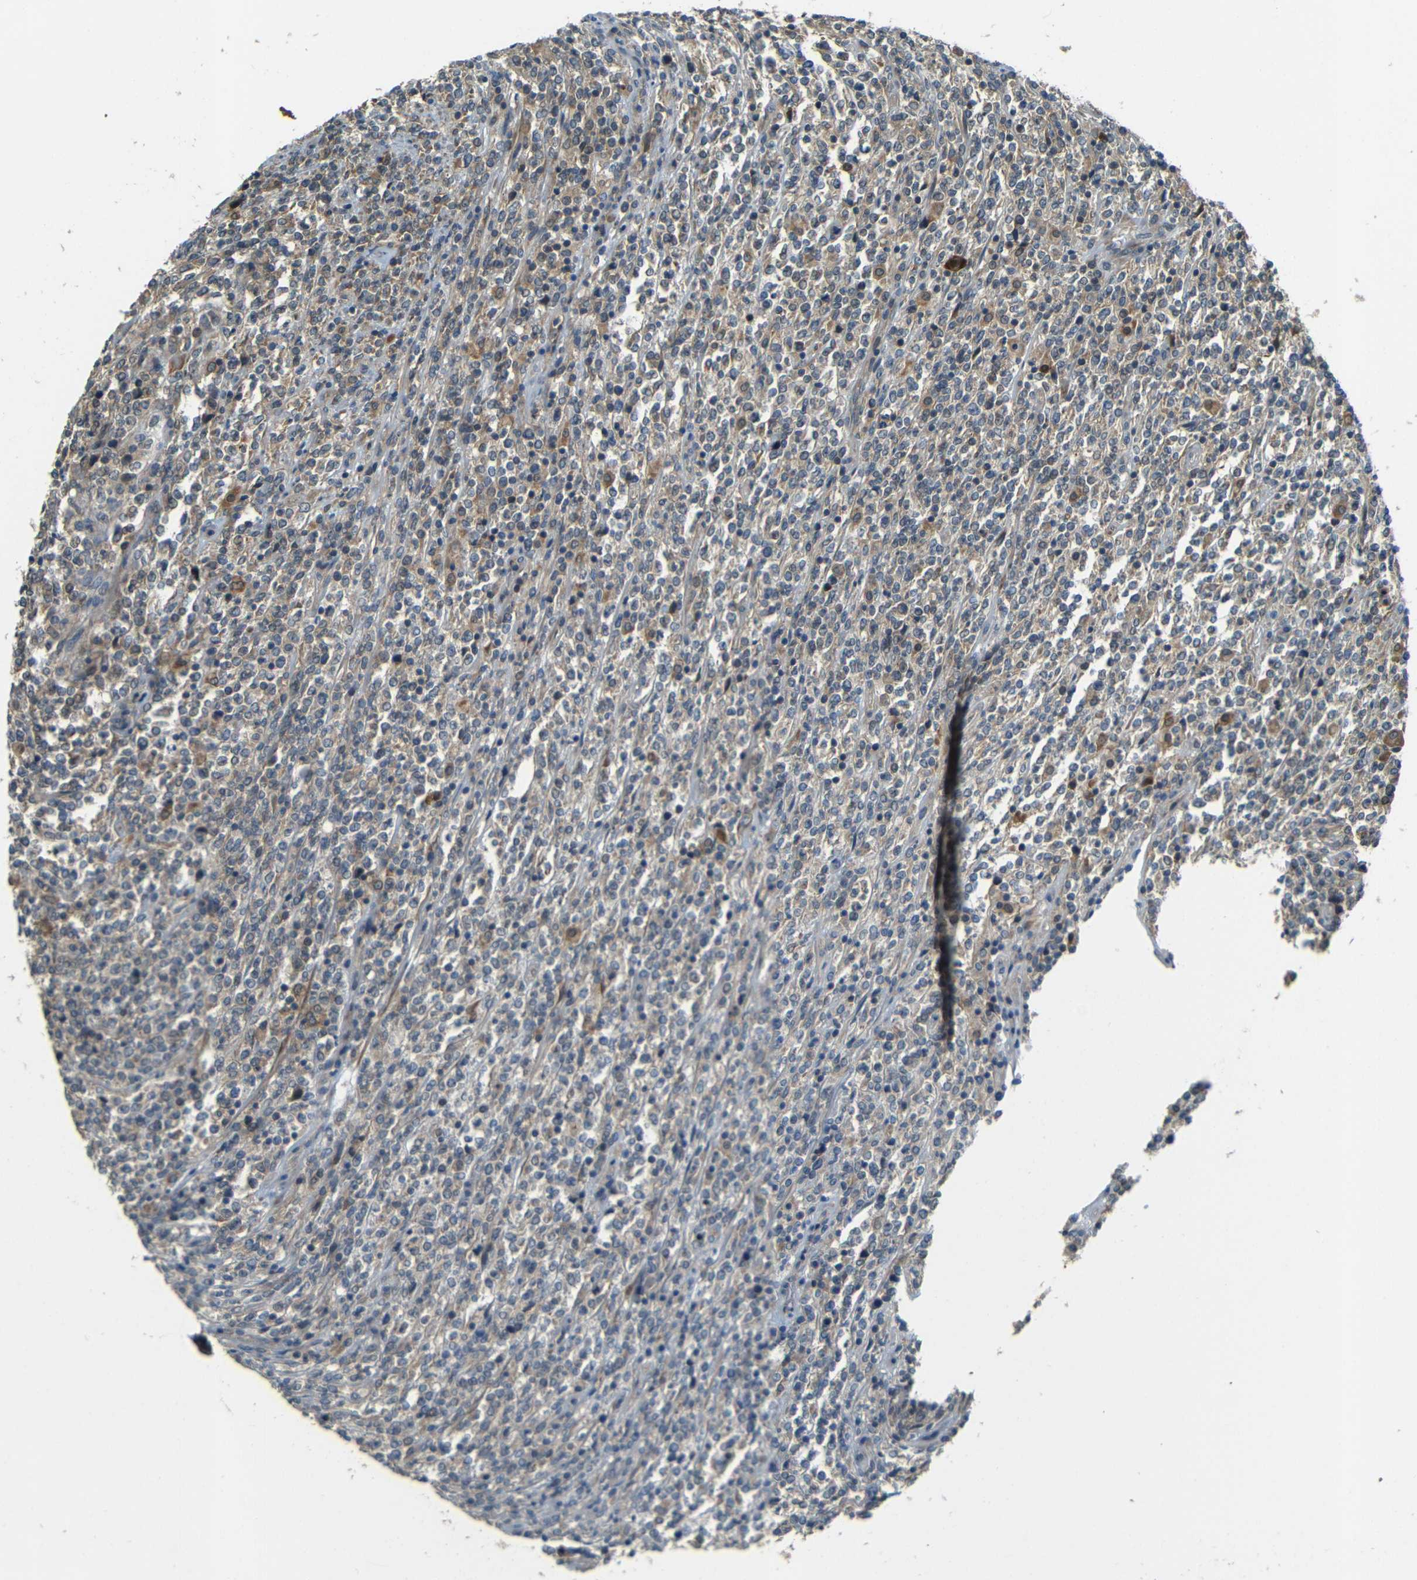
{"staining": {"intensity": "weak", "quantity": "25%-75%", "location": "cytoplasmic/membranous"}, "tissue": "lymphoma", "cell_type": "Tumor cells", "image_type": "cancer", "snomed": [{"axis": "morphology", "description": "Malignant lymphoma, non-Hodgkin's type, High grade"}, {"axis": "topography", "description": "Soft tissue"}], "caption": "The image shows staining of lymphoma, revealing weak cytoplasmic/membranous protein positivity (brown color) within tumor cells.", "gene": "FNDC3A", "patient": {"sex": "male", "age": 18}}